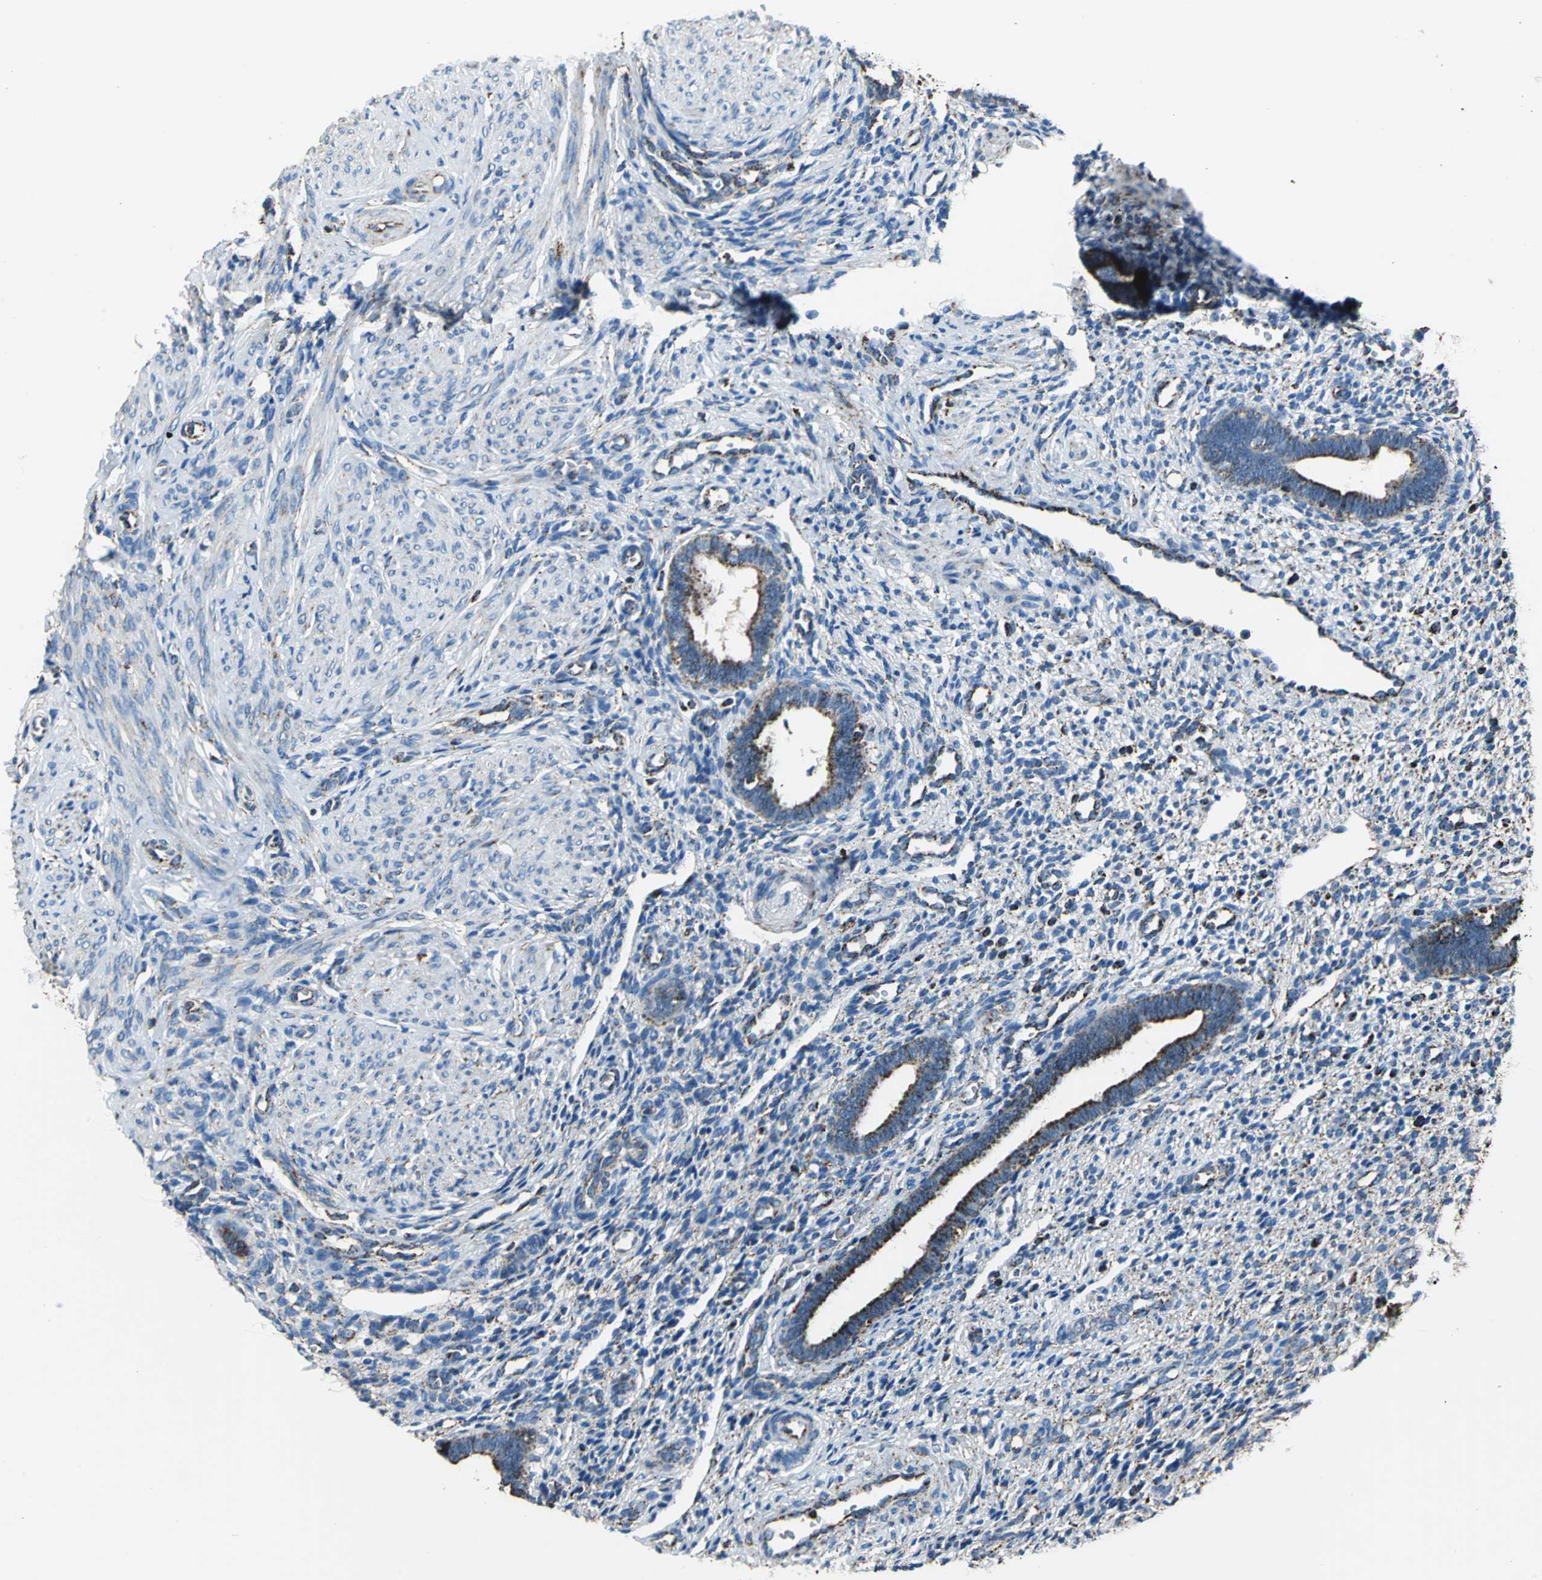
{"staining": {"intensity": "weak", "quantity": "25%-75%", "location": "cytoplasmic/membranous"}, "tissue": "endometrium", "cell_type": "Cells in endometrial stroma", "image_type": "normal", "snomed": [{"axis": "morphology", "description": "Normal tissue, NOS"}, {"axis": "topography", "description": "Endometrium"}], "caption": "This is a micrograph of immunohistochemistry staining of unremarkable endometrium, which shows weak expression in the cytoplasmic/membranous of cells in endometrial stroma.", "gene": "ECH1", "patient": {"sex": "female", "age": 27}}